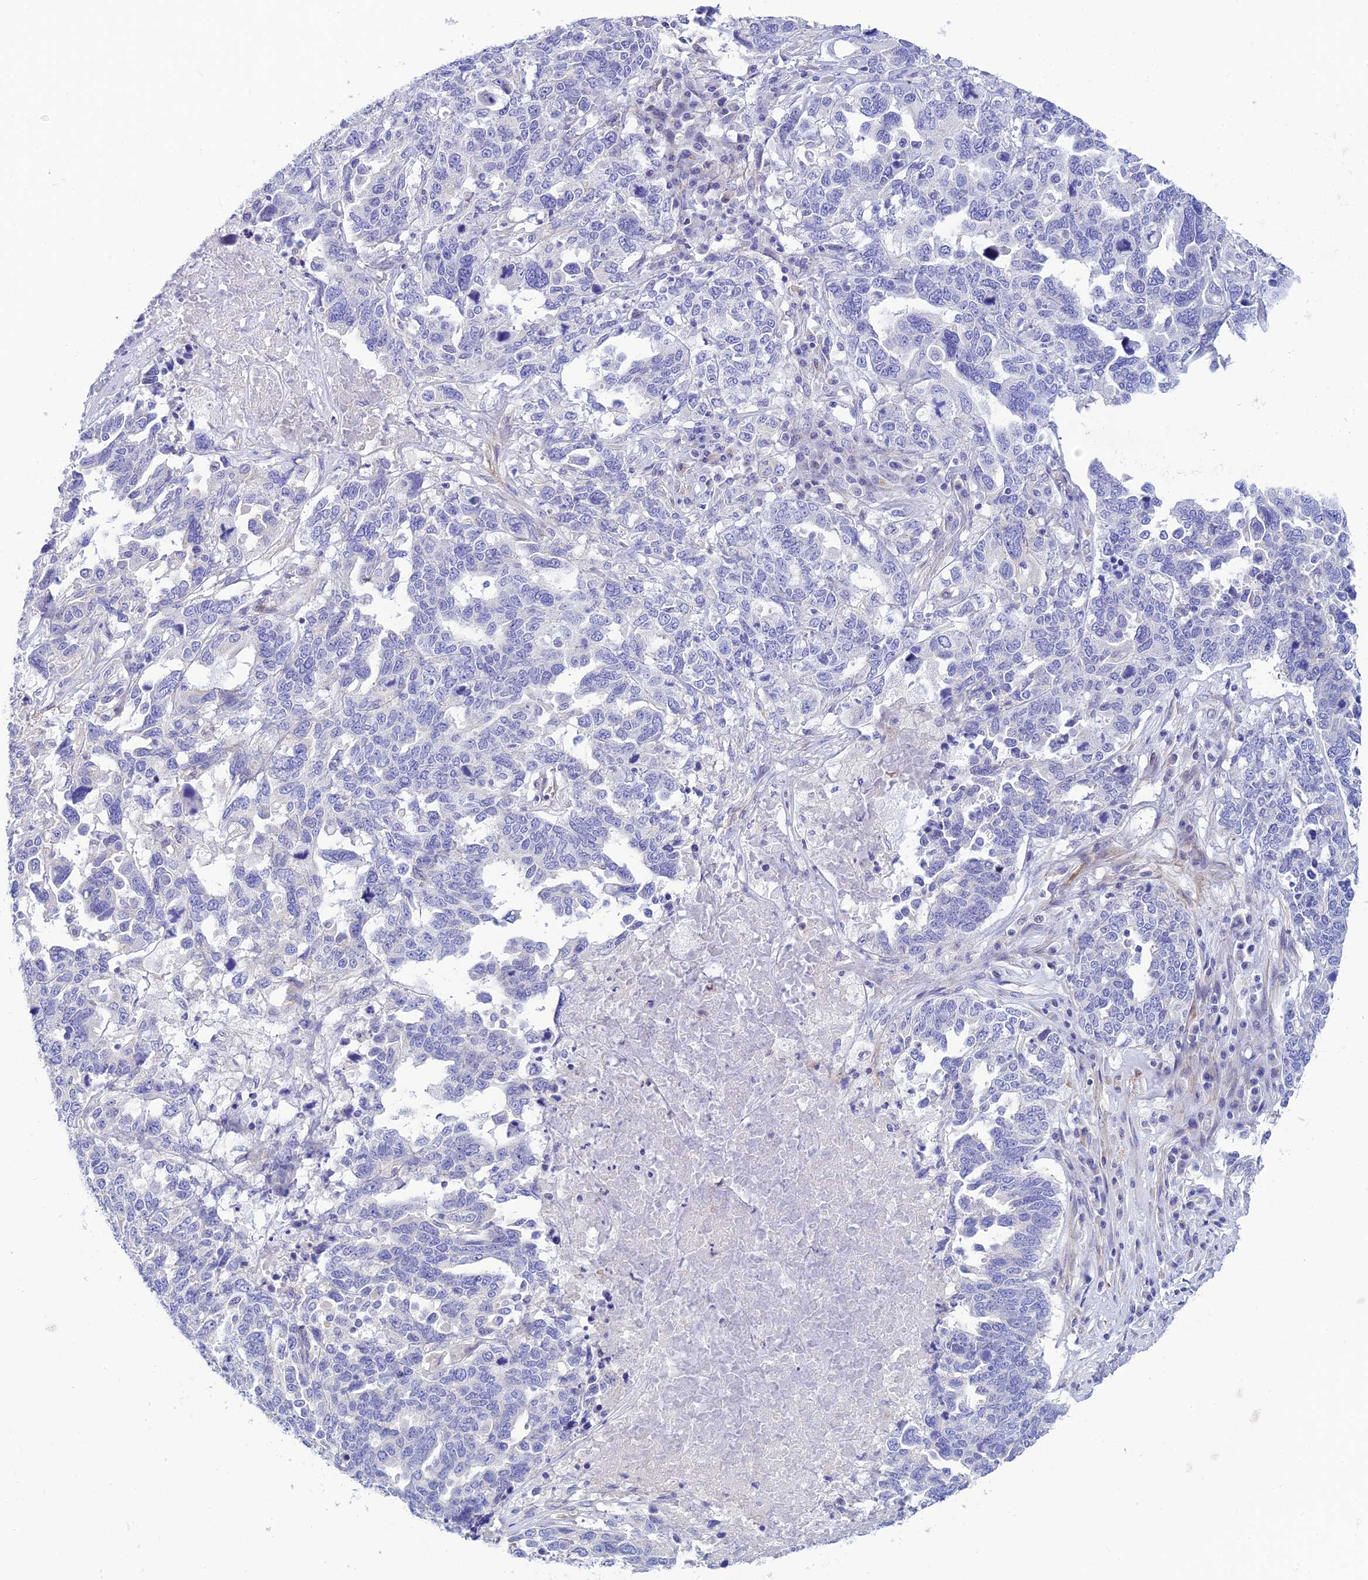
{"staining": {"intensity": "negative", "quantity": "none", "location": "none"}, "tissue": "ovarian cancer", "cell_type": "Tumor cells", "image_type": "cancer", "snomed": [{"axis": "morphology", "description": "Carcinoma, endometroid"}, {"axis": "topography", "description": "Ovary"}], "caption": "Human ovarian endometroid carcinoma stained for a protein using immunohistochemistry reveals no staining in tumor cells.", "gene": "ZDHHC16", "patient": {"sex": "female", "age": 62}}